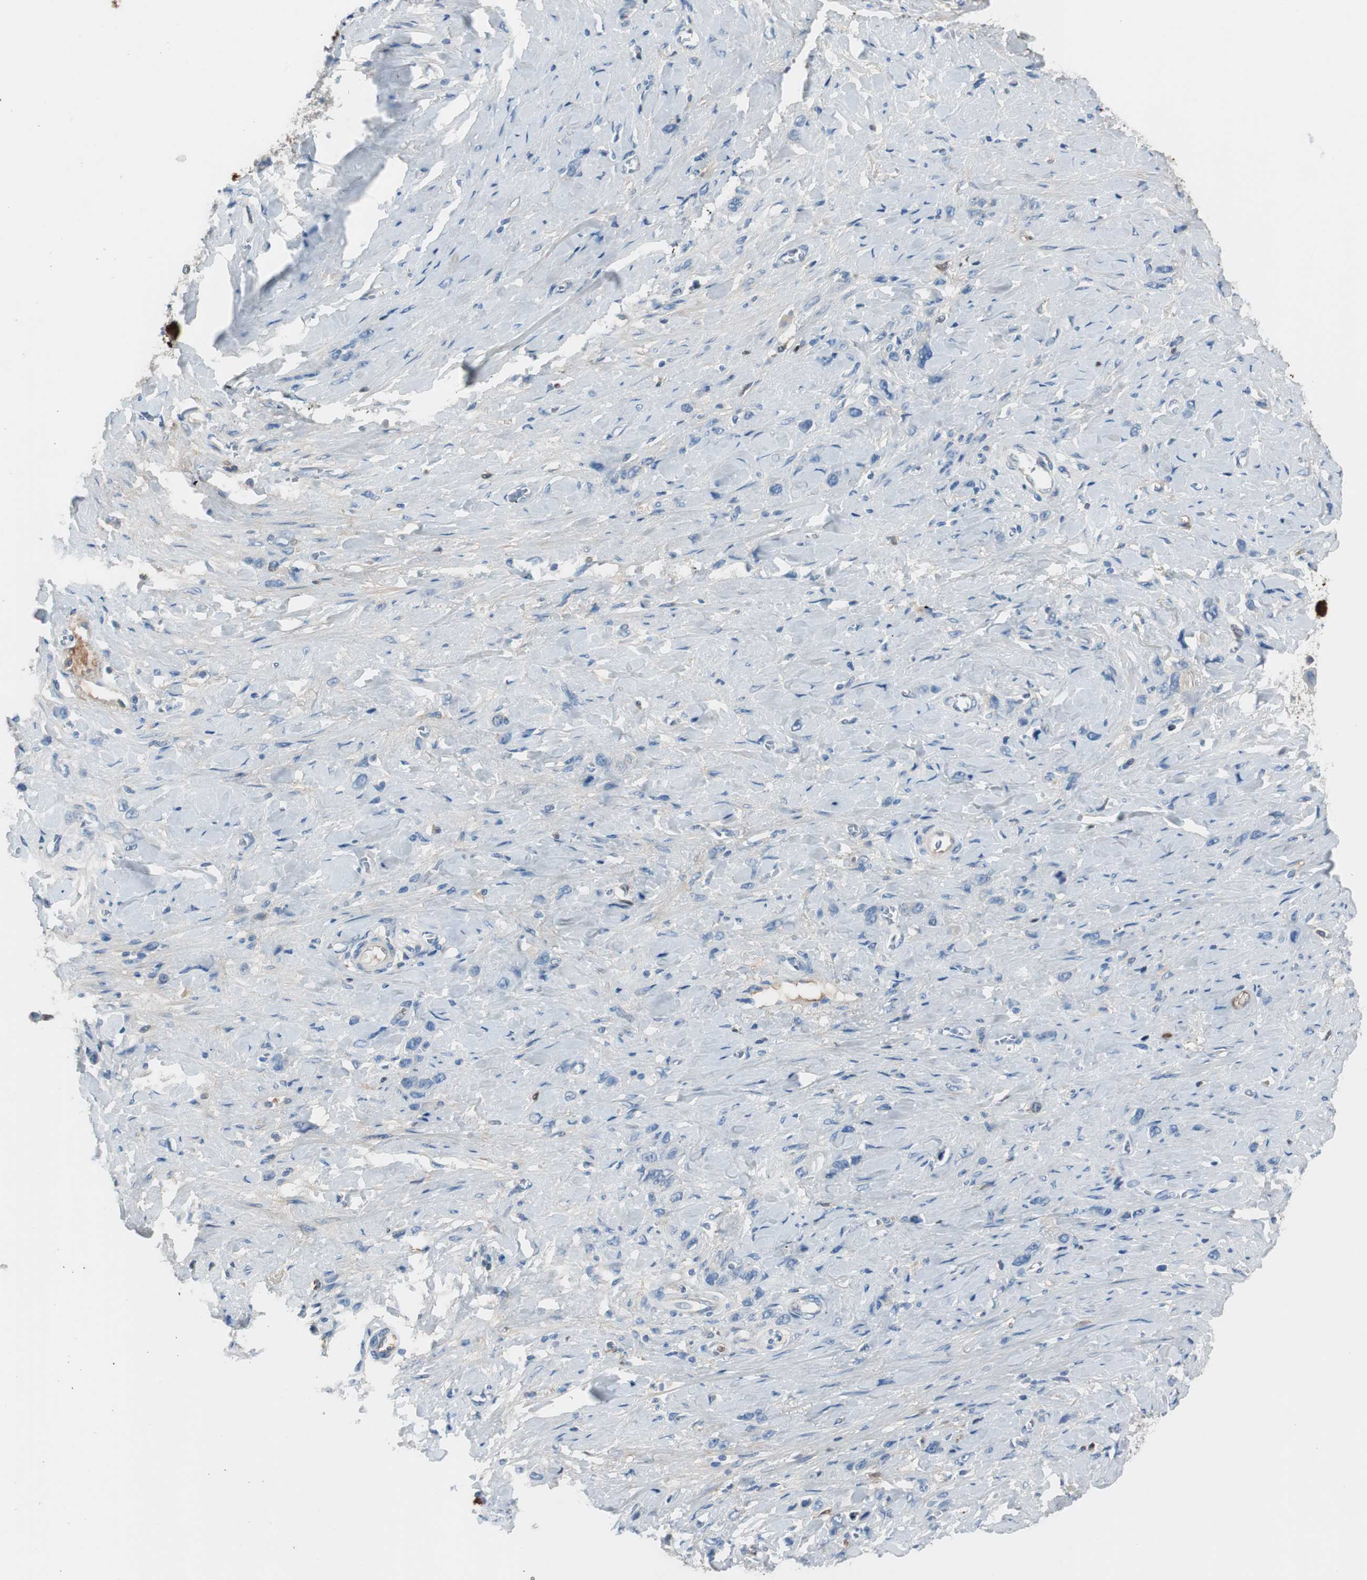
{"staining": {"intensity": "negative", "quantity": "none", "location": "none"}, "tissue": "stomach cancer", "cell_type": "Tumor cells", "image_type": "cancer", "snomed": [{"axis": "morphology", "description": "Normal tissue, NOS"}, {"axis": "morphology", "description": "Adenocarcinoma, NOS"}, {"axis": "morphology", "description": "Adenocarcinoma, High grade"}, {"axis": "topography", "description": "Stomach, upper"}, {"axis": "topography", "description": "Stomach"}], "caption": "Protein analysis of adenocarcinoma (stomach) demonstrates no significant positivity in tumor cells. Brightfield microscopy of IHC stained with DAB (brown) and hematoxylin (blue), captured at high magnification.", "gene": "SERPINF1", "patient": {"sex": "female", "age": 65}}